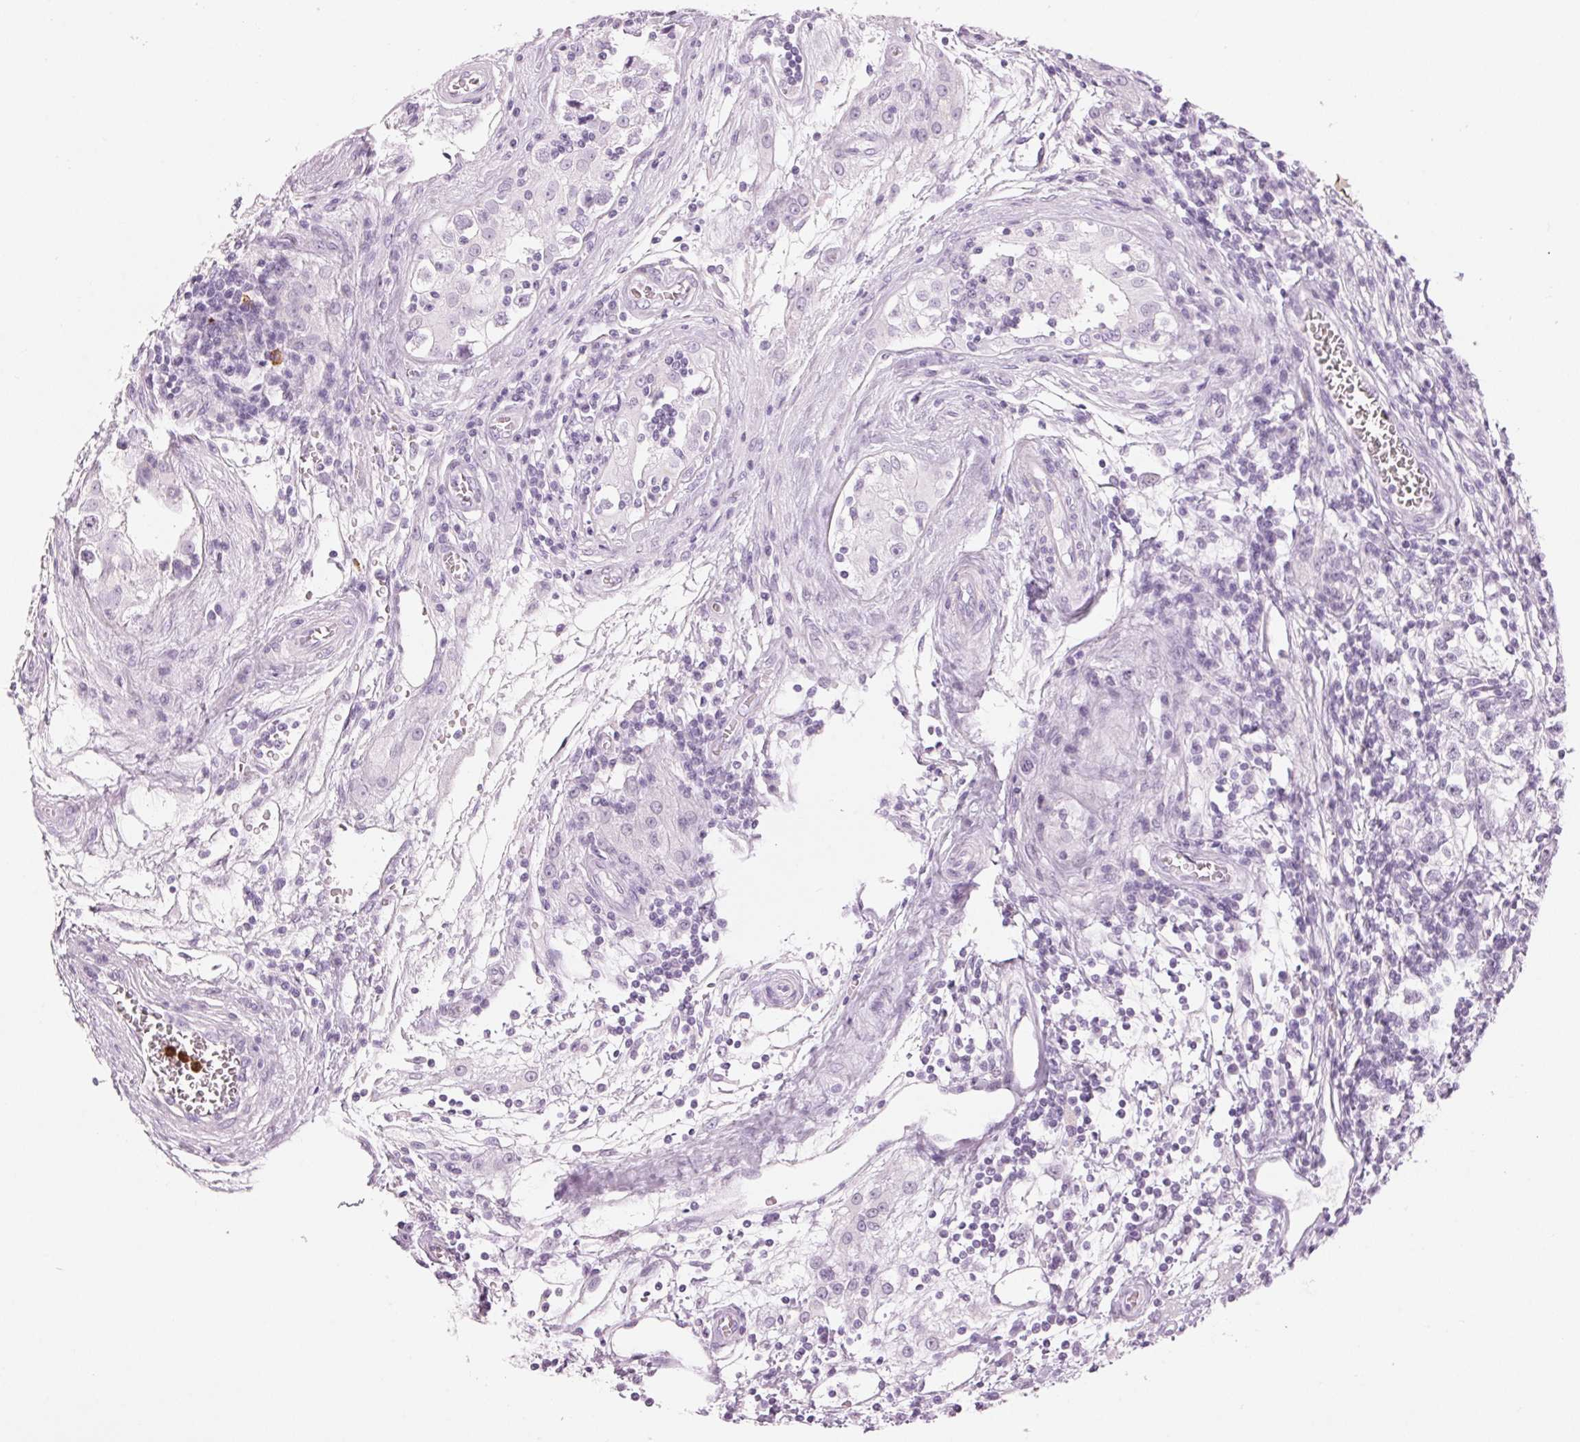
{"staining": {"intensity": "negative", "quantity": "none", "location": "none"}, "tissue": "testis cancer", "cell_type": "Tumor cells", "image_type": "cancer", "snomed": [{"axis": "morphology", "description": "Seminoma, NOS"}, {"axis": "topography", "description": "Testis"}], "caption": "Immunohistochemistry histopathology image of neoplastic tissue: testis cancer stained with DAB reveals no significant protein expression in tumor cells.", "gene": "KLK7", "patient": {"sex": "male", "age": 31}}